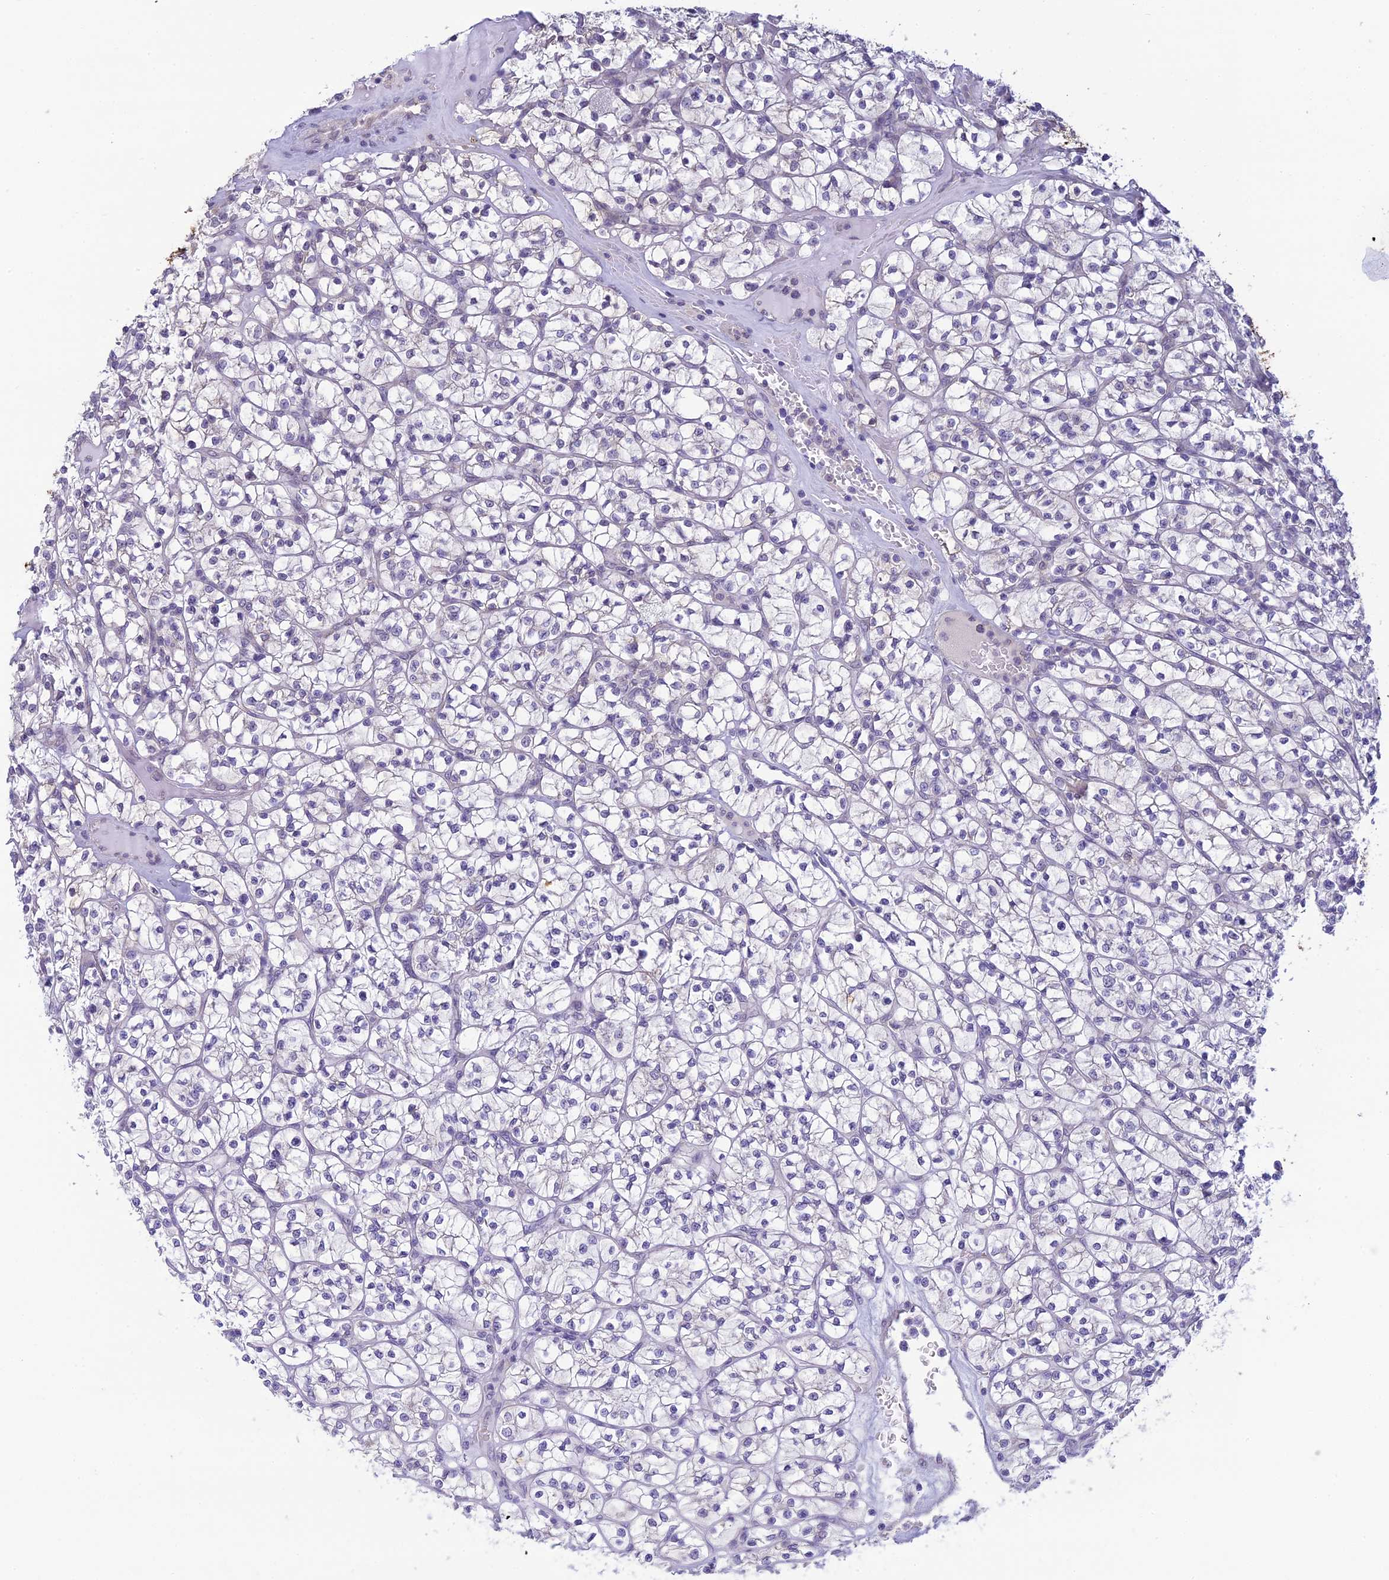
{"staining": {"intensity": "negative", "quantity": "none", "location": "none"}, "tissue": "renal cancer", "cell_type": "Tumor cells", "image_type": "cancer", "snomed": [{"axis": "morphology", "description": "Adenocarcinoma, NOS"}, {"axis": "topography", "description": "Kidney"}], "caption": "High magnification brightfield microscopy of renal cancer (adenocarcinoma) stained with DAB (3,3'-diaminobenzidine) (brown) and counterstained with hematoxylin (blue): tumor cells show no significant positivity.", "gene": "SKIC8", "patient": {"sex": "female", "age": 64}}